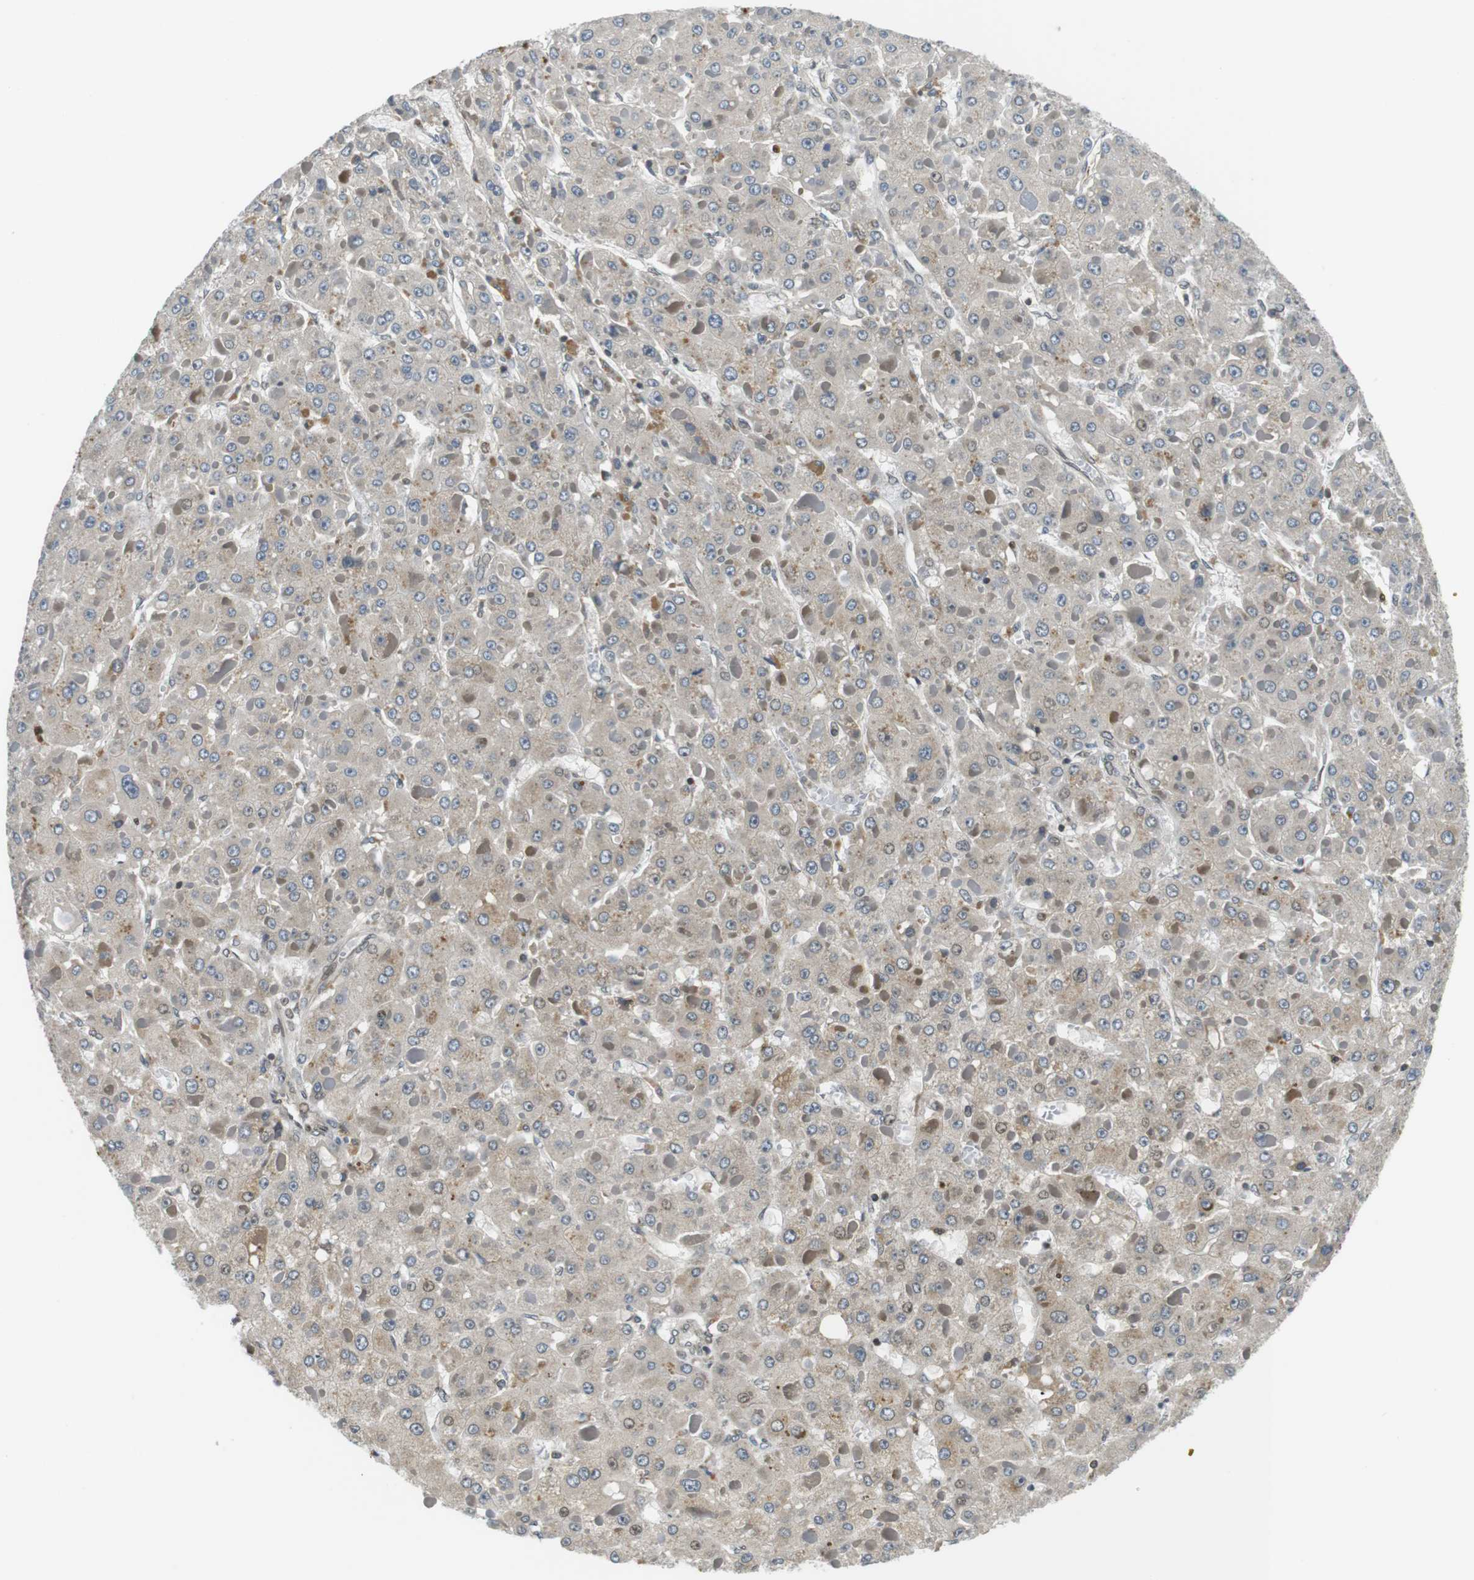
{"staining": {"intensity": "negative", "quantity": "none", "location": "none"}, "tissue": "liver cancer", "cell_type": "Tumor cells", "image_type": "cancer", "snomed": [{"axis": "morphology", "description": "Carcinoma, Hepatocellular, NOS"}, {"axis": "topography", "description": "Liver"}], "caption": "IHC of human liver hepatocellular carcinoma displays no expression in tumor cells.", "gene": "TMX4", "patient": {"sex": "female", "age": 73}}